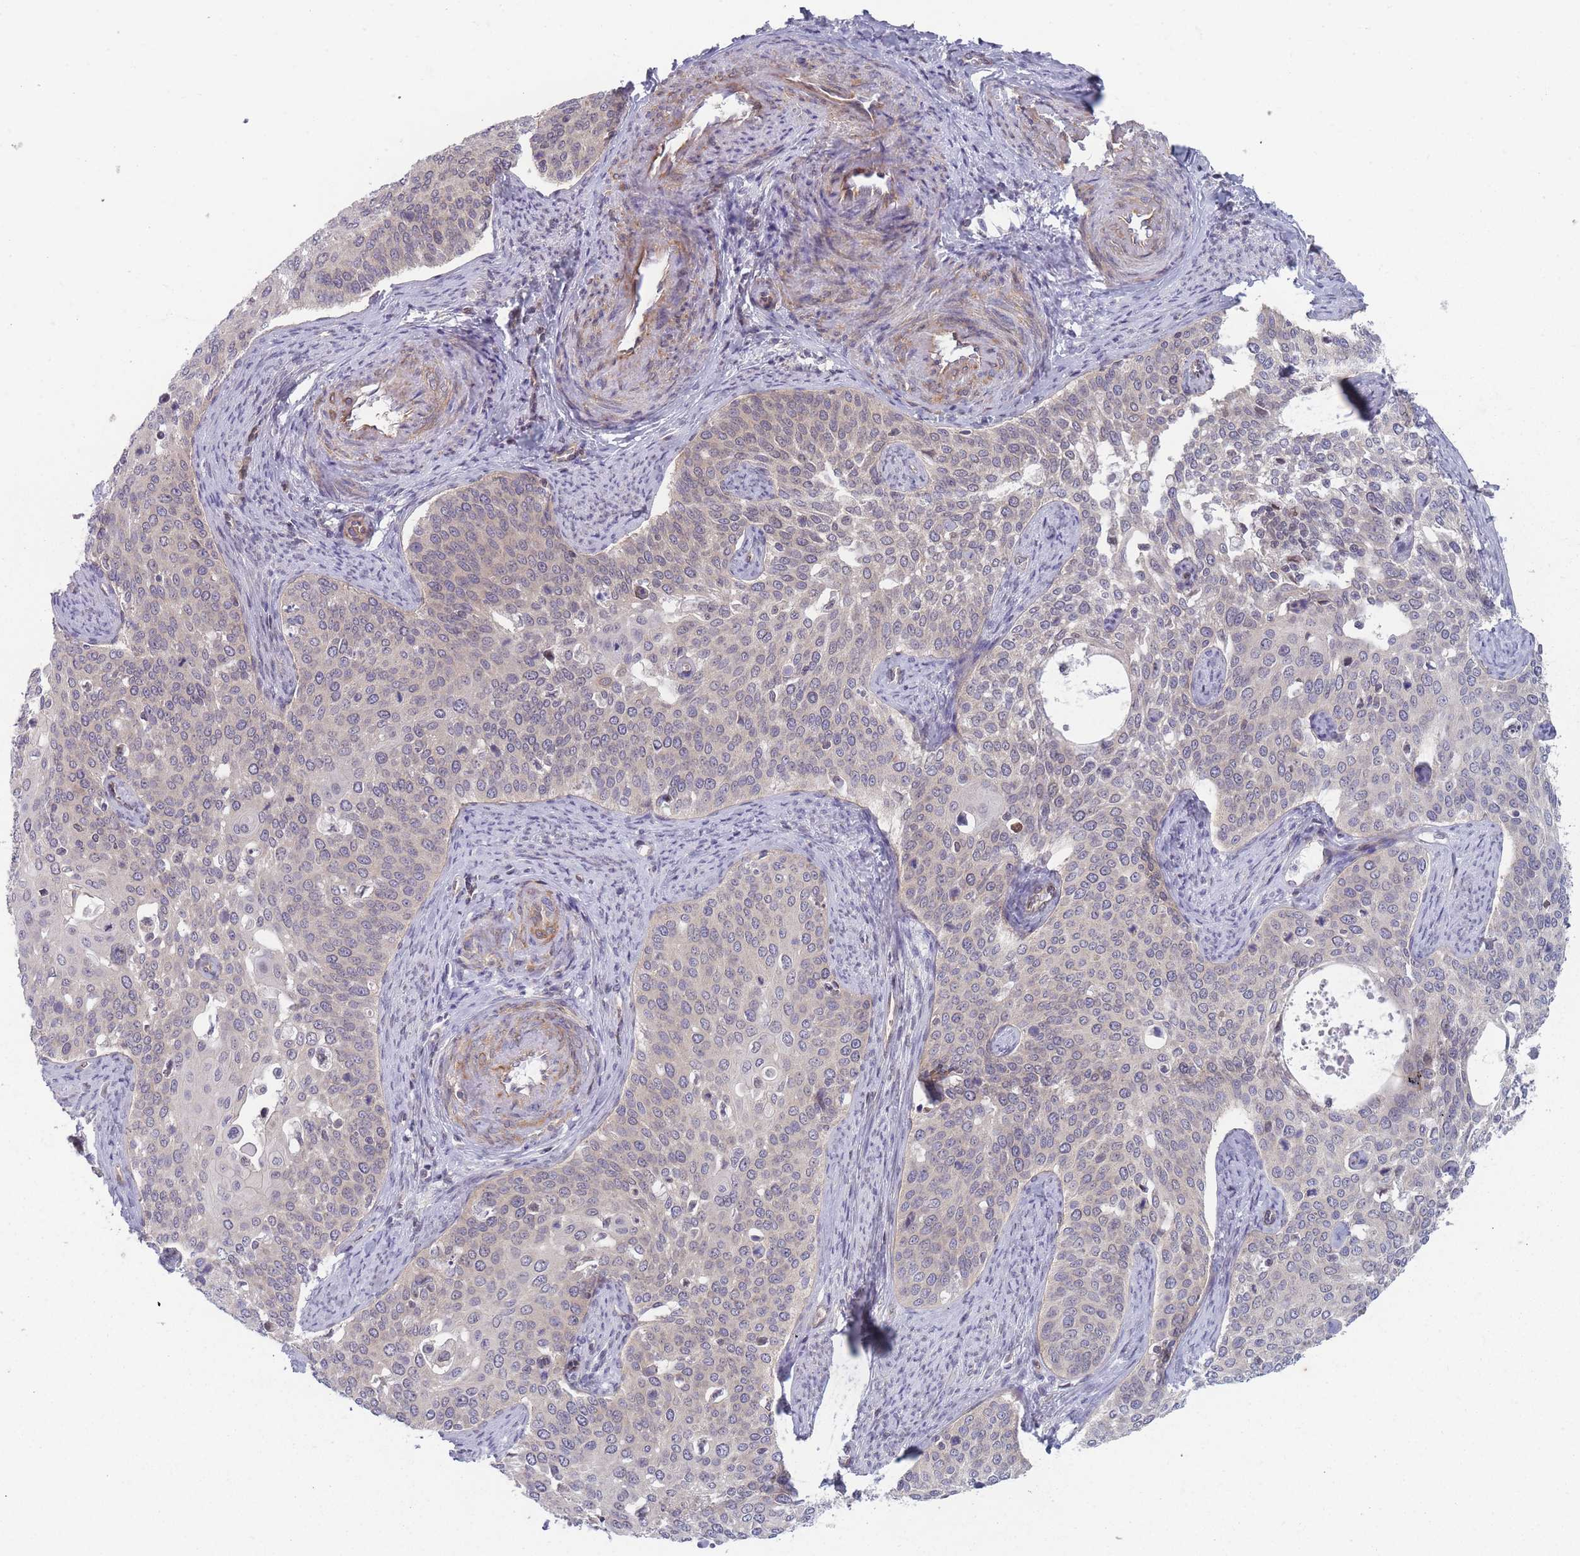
{"staining": {"intensity": "weak", "quantity": "25%-75%", "location": "cytoplasmic/membranous"}, "tissue": "cervical cancer", "cell_type": "Tumor cells", "image_type": "cancer", "snomed": [{"axis": "morphology", "description": "Squamous cell carcinoma, NOS"}, {"axis": "topography", "description": "Cervix"}], "caption": "There is low levels of weak cytoplasmic/membranous positivity in tumor cells of cervical cancer, as demonstrated by immunohistochemical staining (brown color).", "gene": "VRK2", "patient": {"sex": "female", "age": 44}}